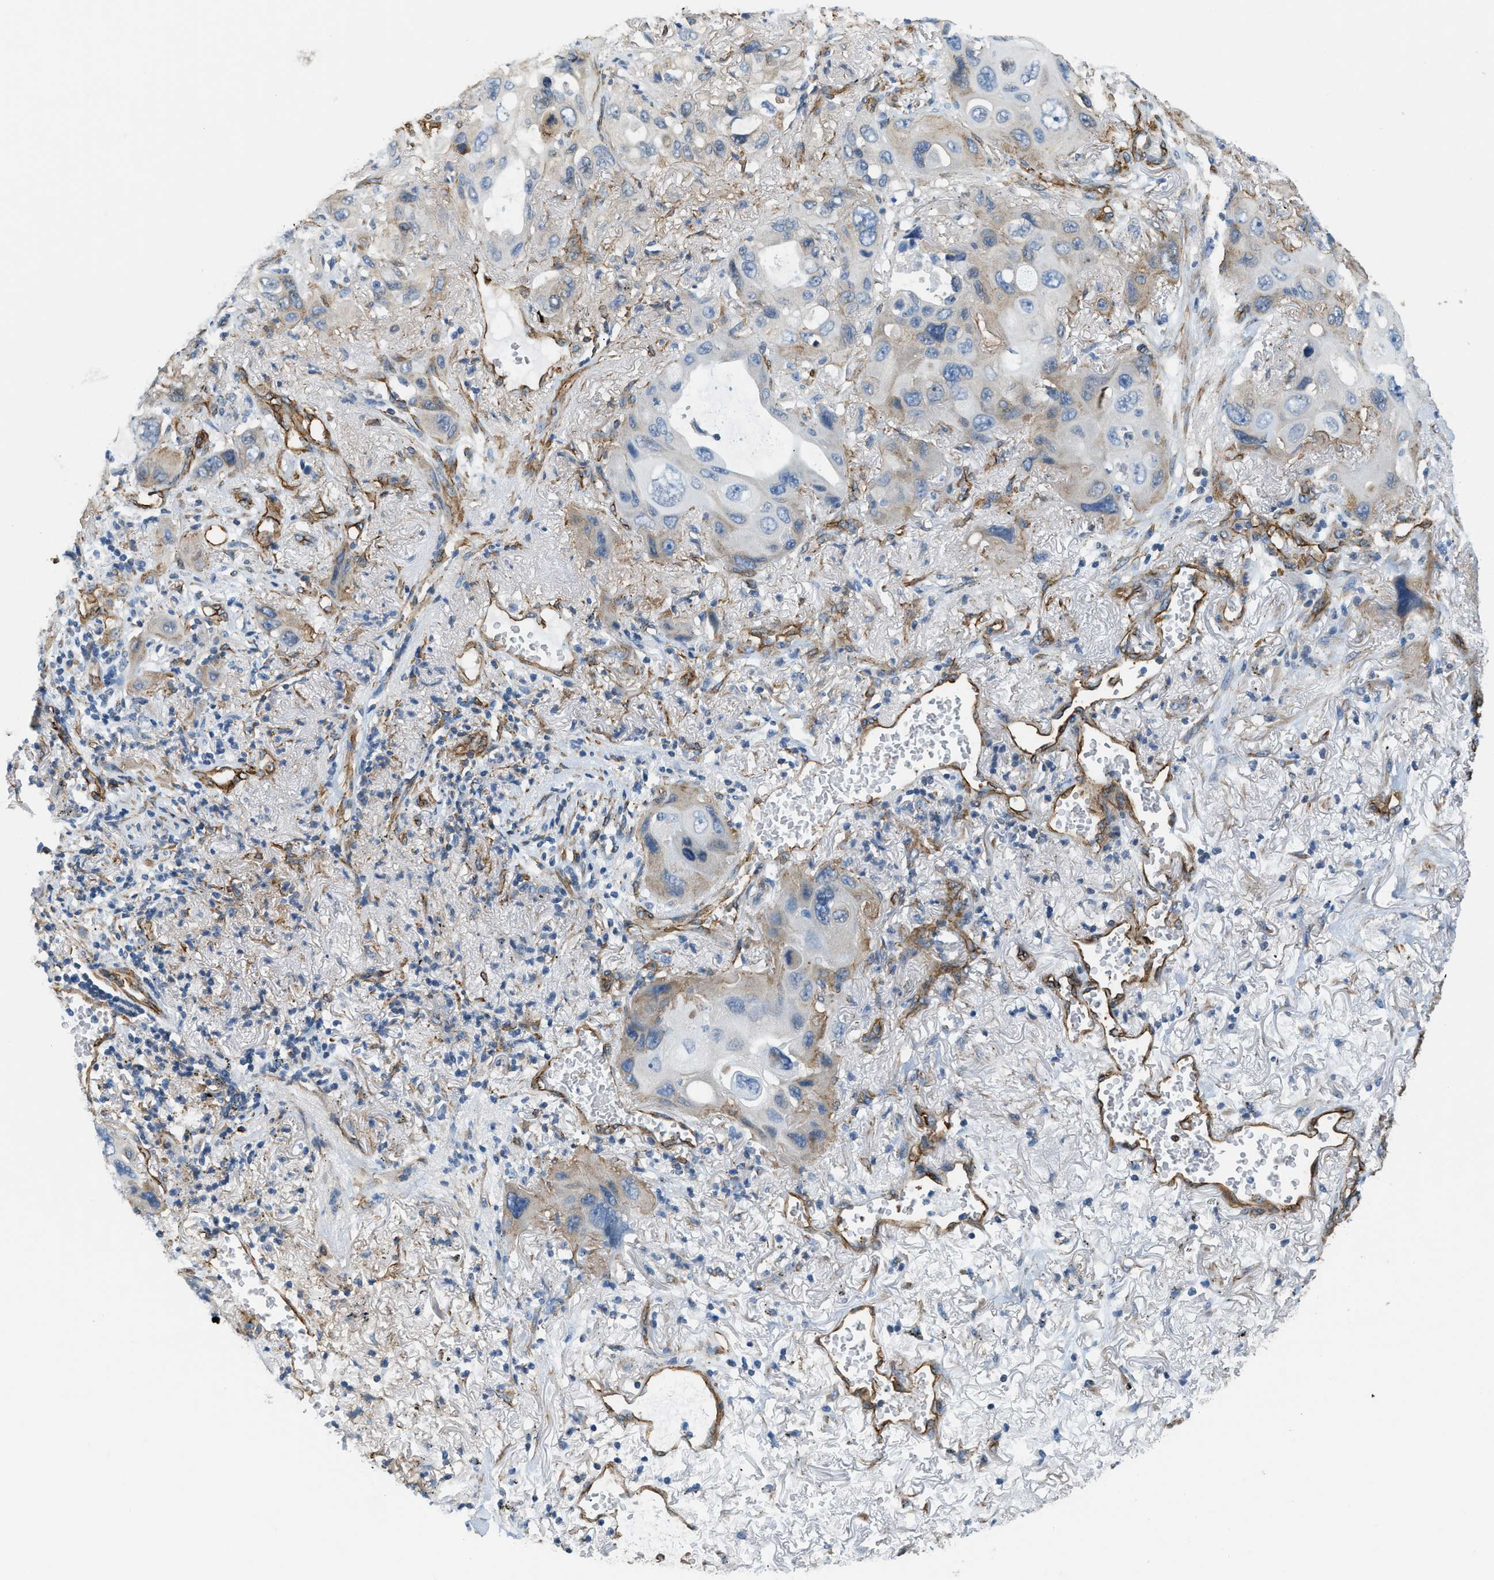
{"staining": {"intensity": "moderate", "quantity": "<25%", "location": "cytoplasmic/membranous"}, "tissue": "lung cancer", "cell_type": "Tumor cells", "image_type": "cancer", "snomed": [{"axis": "morphology", "description": "Squamous cell carcinoma, NOS"}, {"axis": "topography", "description": "Lung"}], "caption": "Tumor cells exhibit moderate cytoplasmic/membranous positivity in about <25% of cells in lung squamous cell carcinoma. The staining was performed using DAB (3,3'-diaminobenzidine), with brown indicating positive protein expression. Nuclei are stained blue with hematoxylin.", "gene": "TMEM43", "patient": {"sex": "female", "age": 73}}